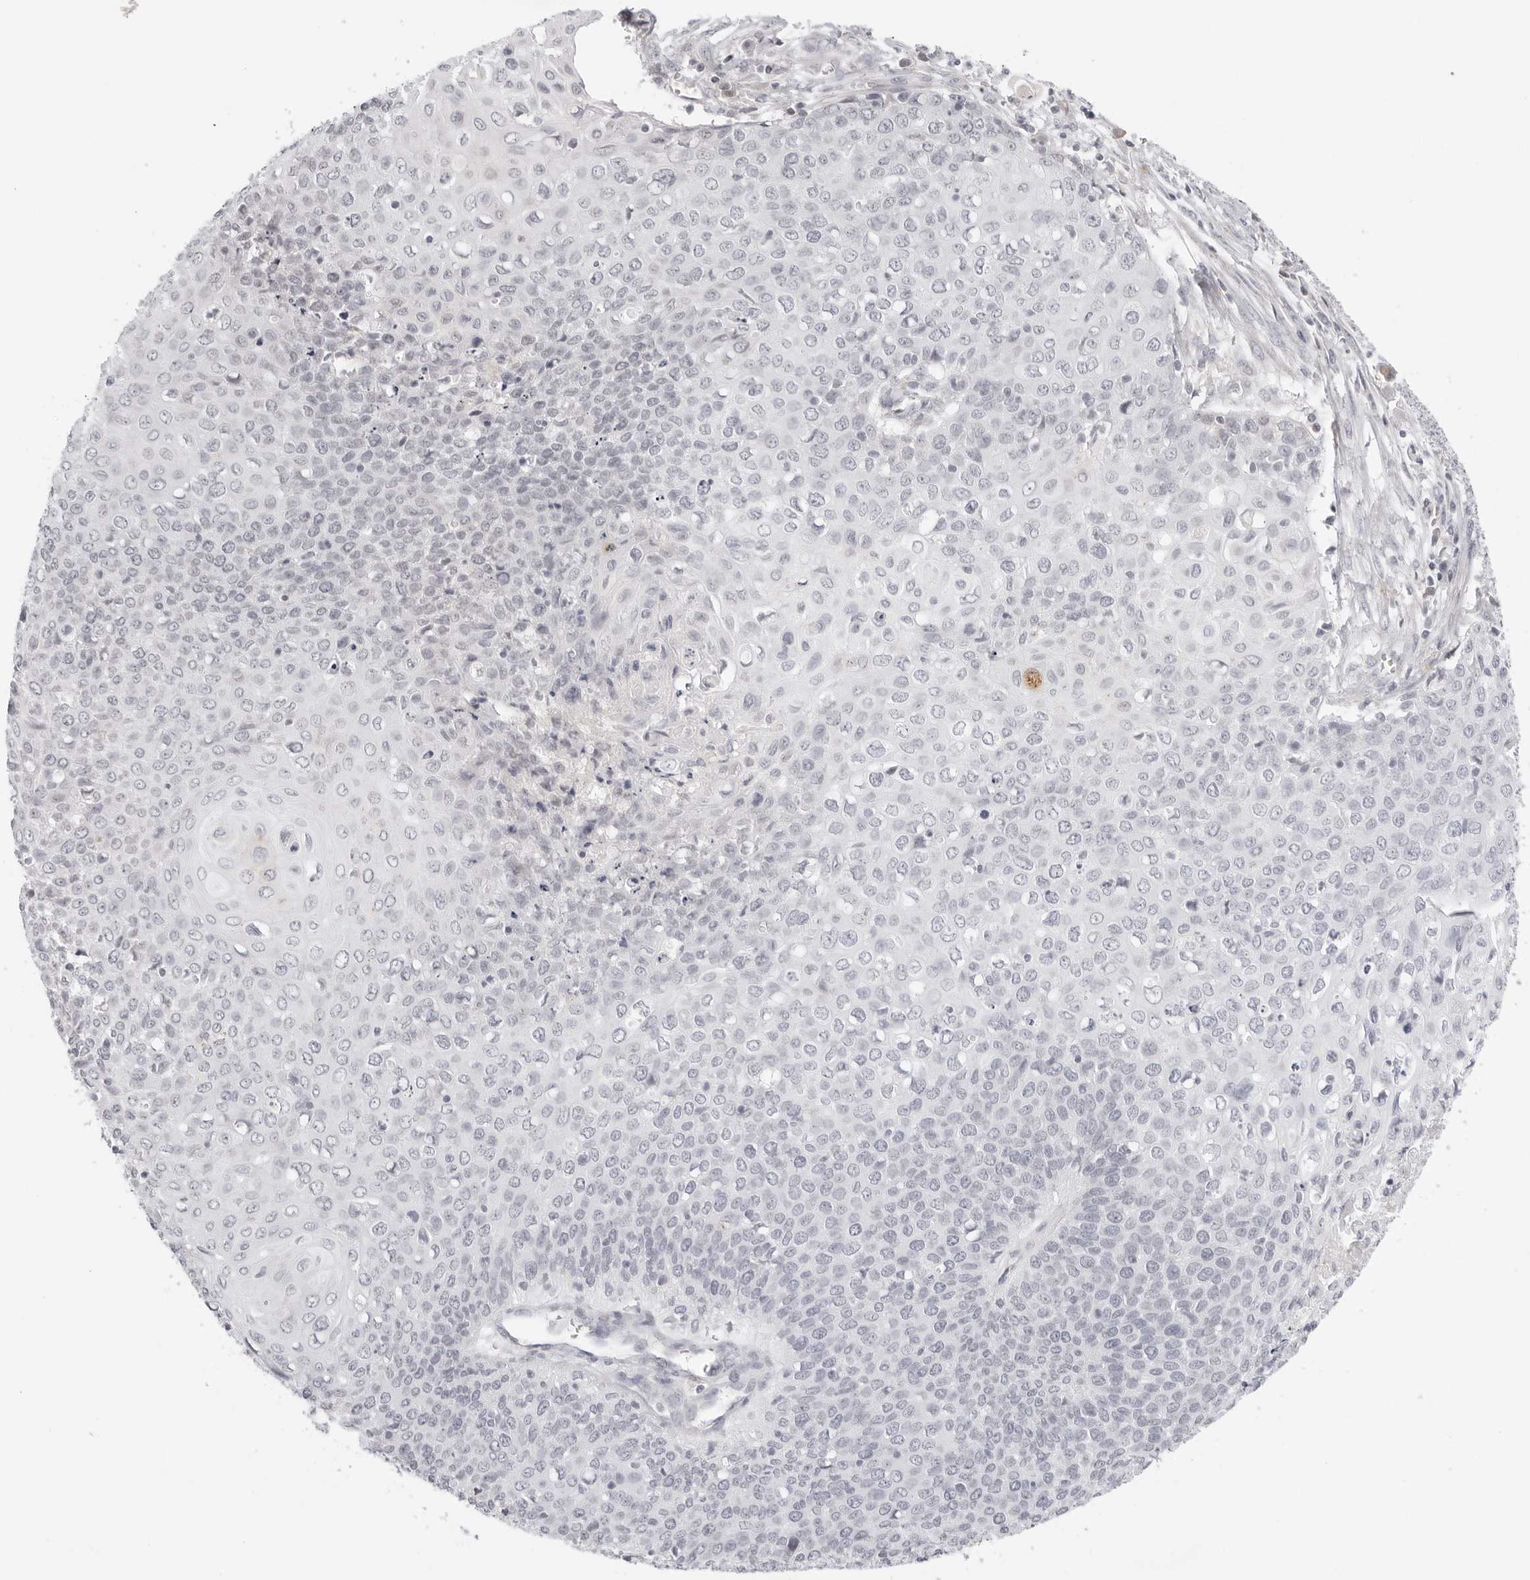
{"staining": {"intensity": "negative", "quantity": "none", "location": "none"}, "tissue": "cervical cancer", "cell_type": "Tumor cells", "image_type": "cancer", "snomed": [{"axis": "morphology", "description": "Squamous cell carcinoma, NOS"}, {"axis": "topography", "description": "Cervix"}], "caption": "High magnification brightfield microscopy of cervical cancer (squamous cell carcinoma) stained with DAB (3,3'-diaminobenzidine) (brown) and counterstained with hematoxylin (blue): tumor cells show no significant expression. (DAB immunohistochemistry (IHC), high magnification).", "gene": "STRADB", "patient": {"sex": "female", "age": 39}}